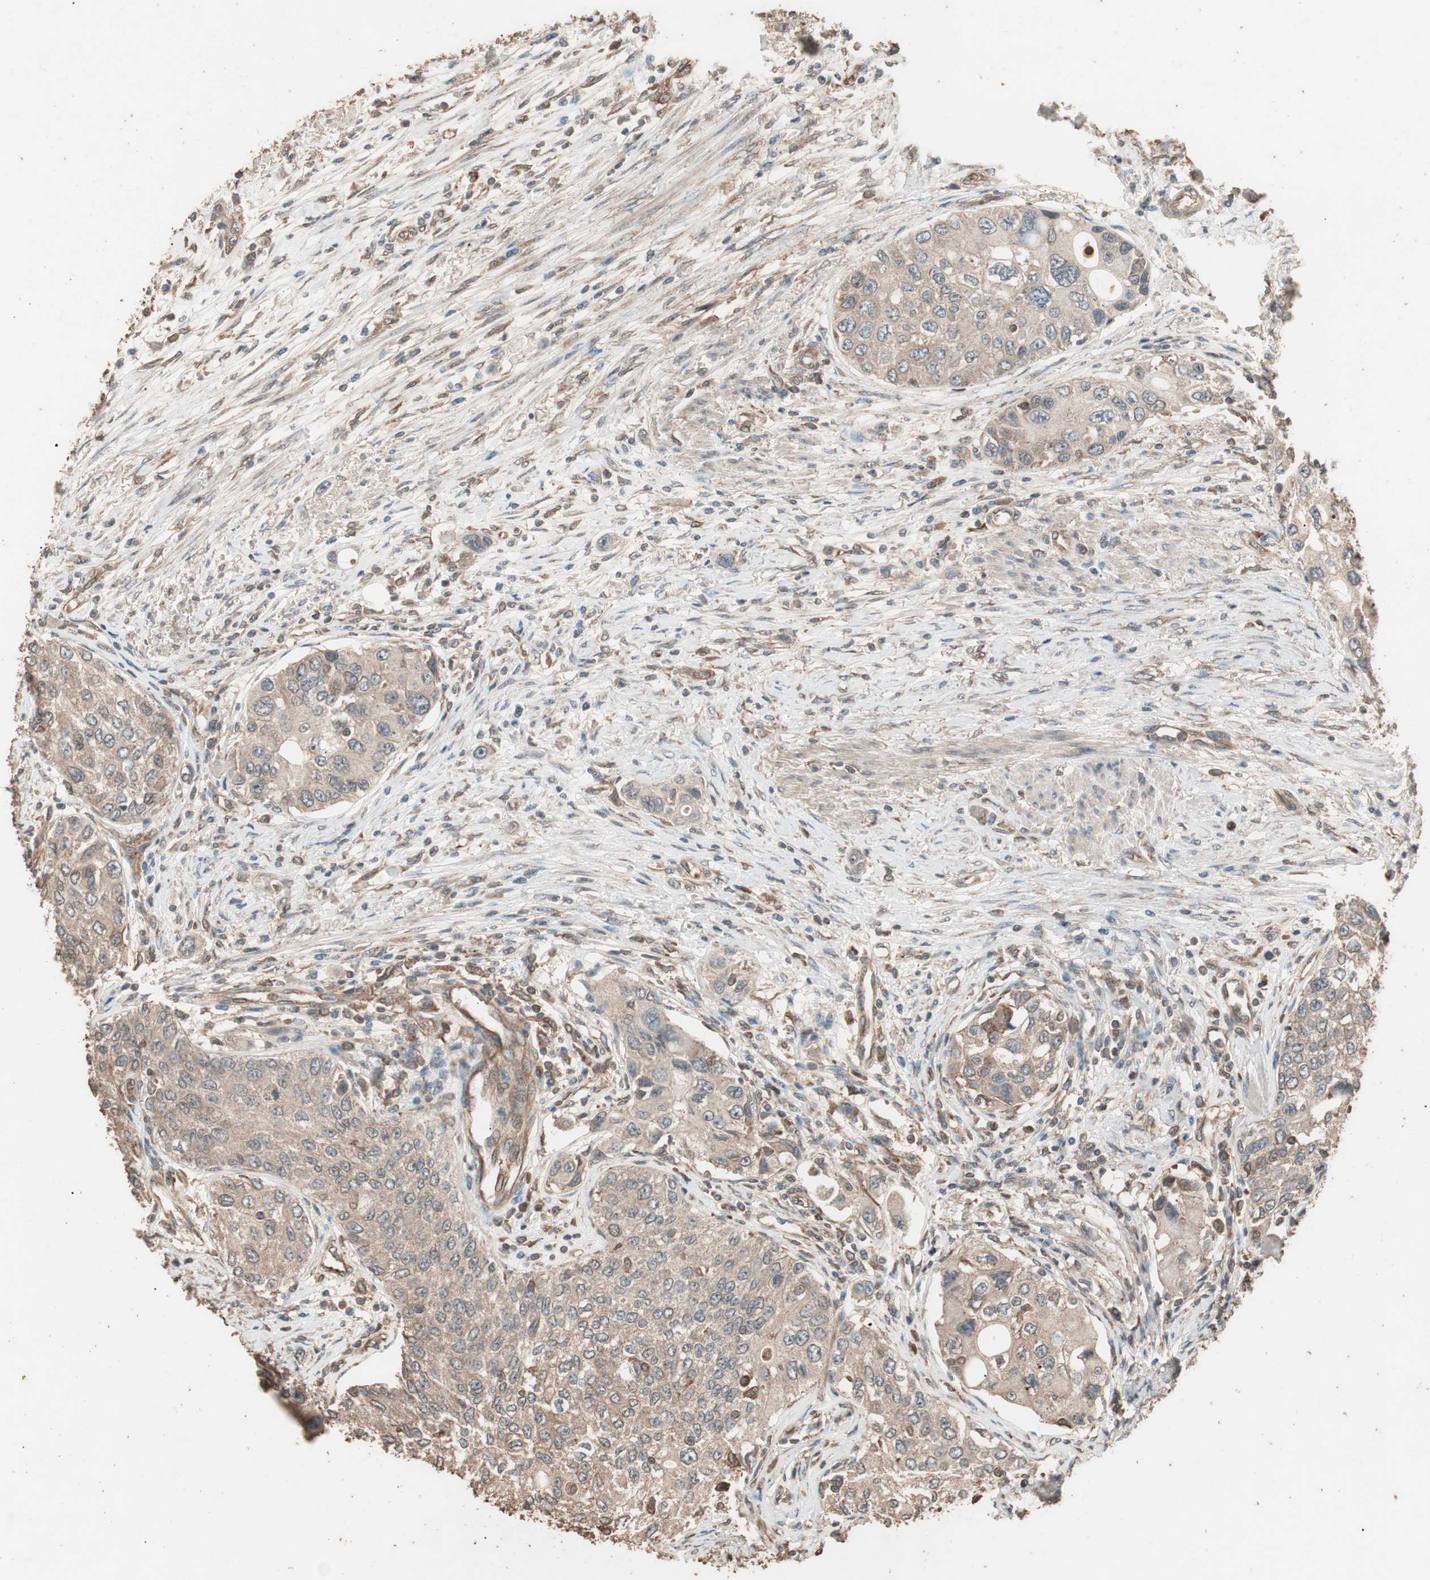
{"staining": {"intensity": "moderate", "quantity": ">75%", "location": "cytoplasmic/membranous"}, "tissue": "urothelial cancer", "cell_type": "Tumor cells", "image_type": "cancer", "snomed": [{"axis": "morphology", "description": "Urothelial carcinoma, High grade"}, {"axis": "topography", "description": "Urinary bladder"}], "caption": "Protein staining by IHC displays moderate cytoplasmic/membranous staining in about >75% of tumor cells in urothelial cancer.", "gene": "CCN4", "patient": {"sex": "female", "age": 56}}